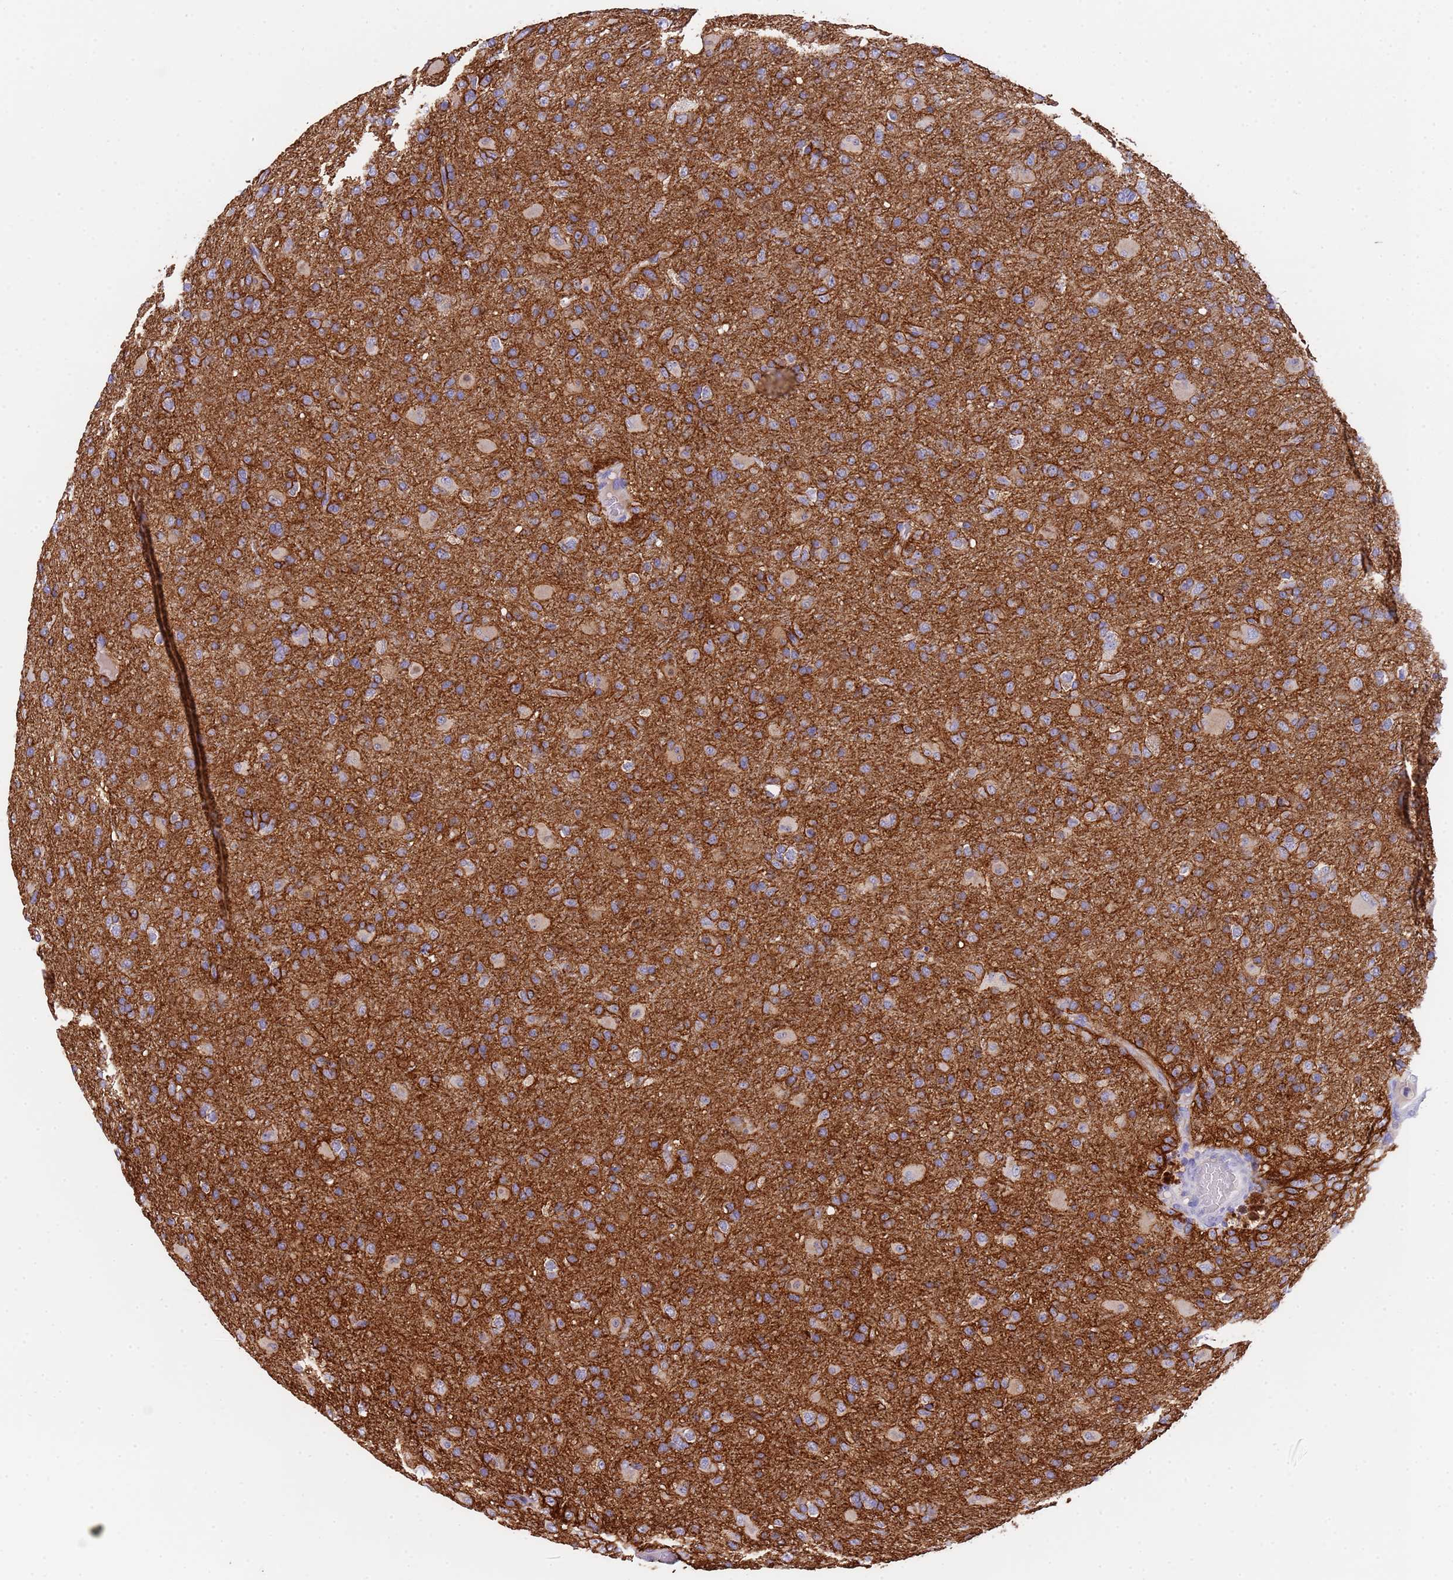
{"staining": {"intensity": "negative", "quantity": "none", "location": "none"}, "tissue": "glioma", "cell_type": "Tumor cells", "image_type": "cancer", "snomed": [{"axis": "morphology", "description": "Glioma, malignant, Low grade"}, {"axis": "topography", "description": "Brain"}], "caption": "There is no significant staining in tumor cells of glioma. (DAB IHC, high magnification).", "gene": "SLC24A3", "patient": {"sex": "male", "age": 65}}